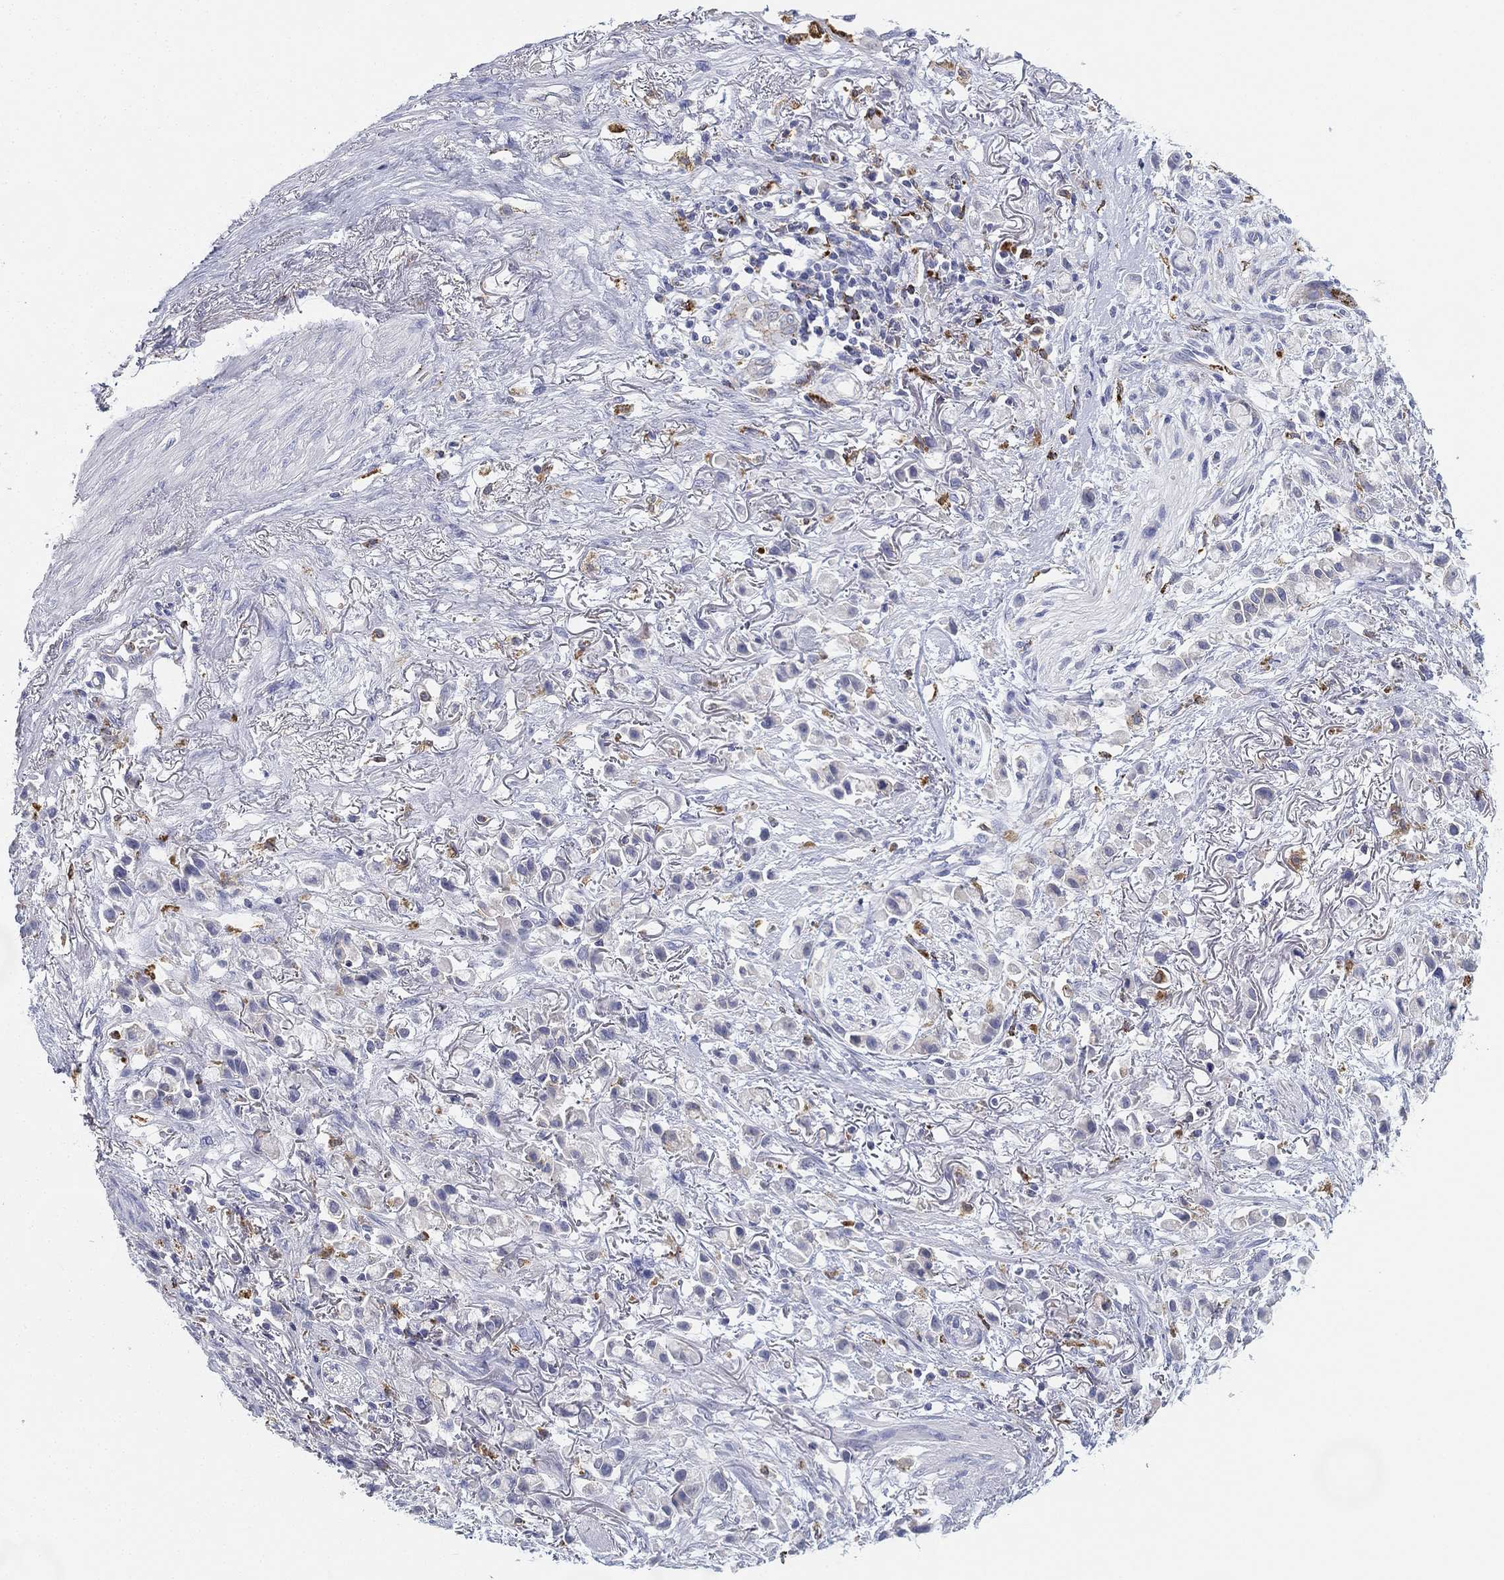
{"staining": {"intensity": "negative", "quantity": "none", "location": "none"}, "tissue": "stomach cancer", "cell_type": "Tumor cells", "image_type": "cancer", "snomed": [{"axis": "morphology", "description": "Adenocarcinoma, NOS"}, {"axis": "topography", "description": "Stomach"}], "caption": "The photomicrograph demonstrates no staining of tumor cells in stomach cancer (adenocarcinoma).", "gene": "NPC2", "patient": {"sex": "female", "age": 81}}